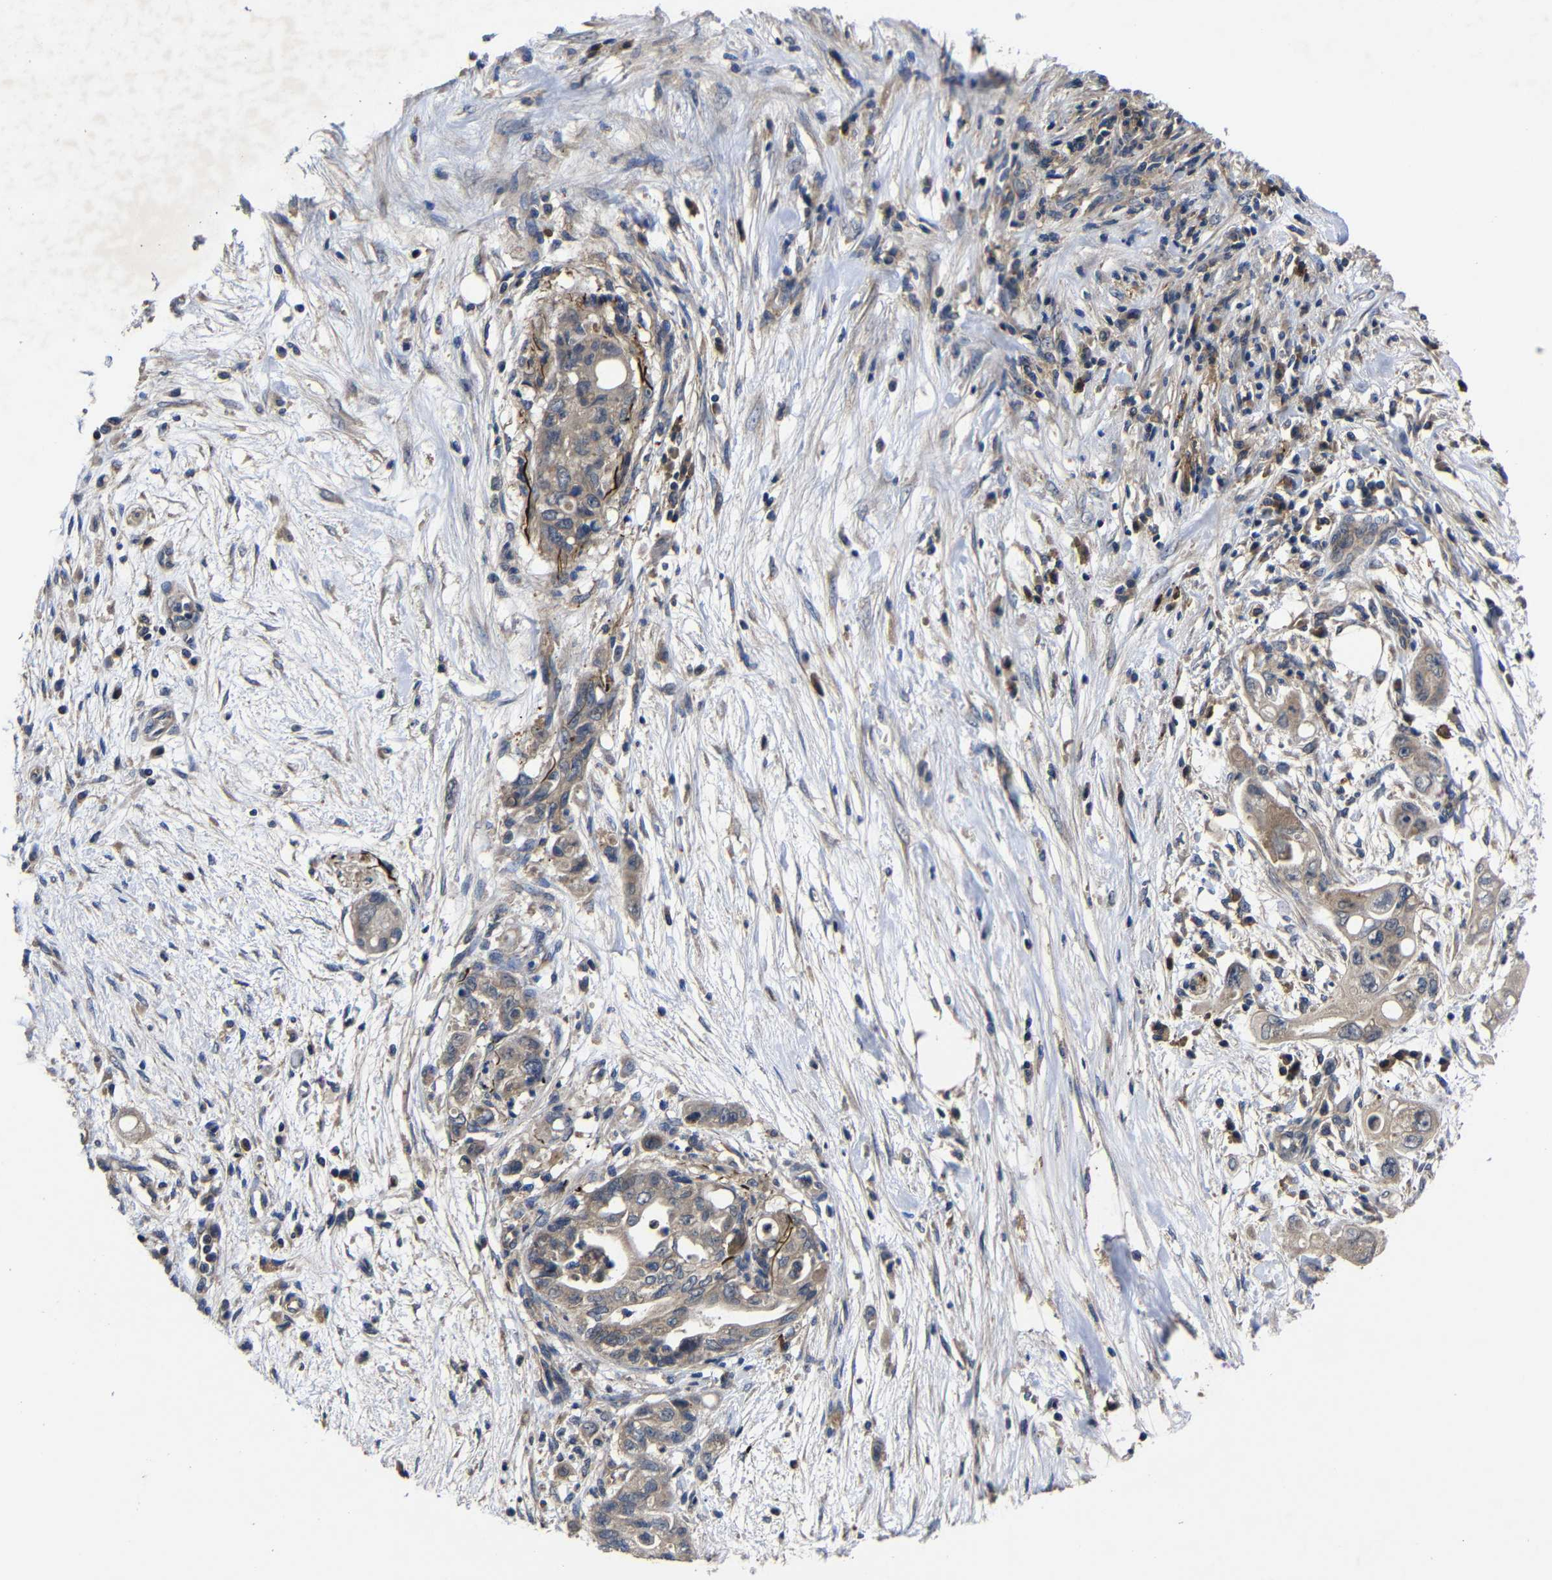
{"staining": {"intensity": "moderate", "quantity": "25%-75%", "location": "cytoplasmic/membranous"}, "tissue": "pancreatic cancer", "cell_type": "Tumor cells", "image_type": "cancer", "snomed": [{"axis": "morphology", "description": "Normal tissue, NOS"}, {"axis": "topography", "description": "Pancreas"}], "caption": "Pancreatic cancer stained with immunohistochemistry exhibits moderate cytoplasmic/membranous expression in approximately 25%-75% of tumor cells.", "gene": "LPAR5", "patient": {"sex": "male", "age": 42}}